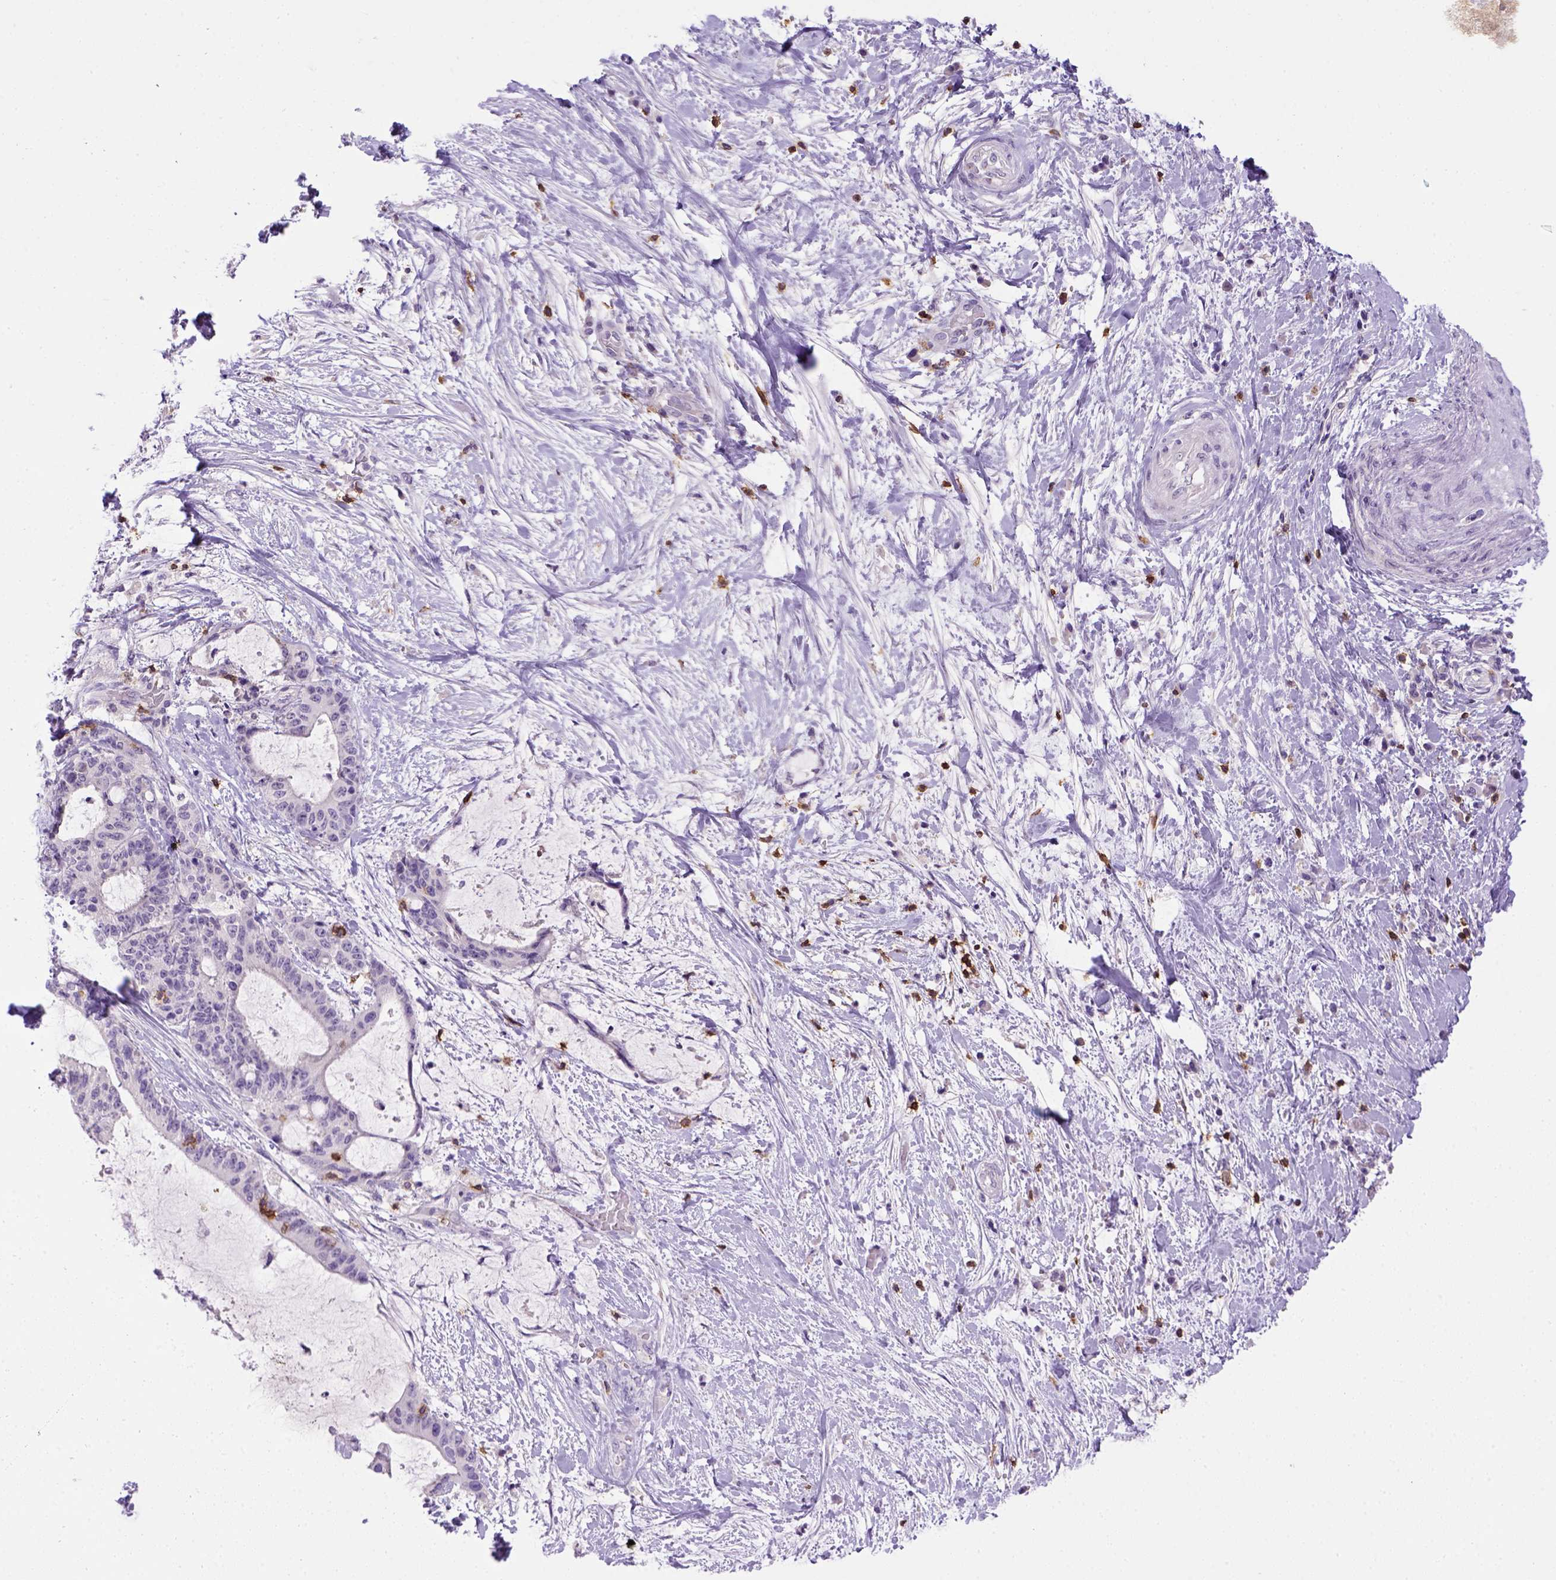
{"staining": {"intensity": "negative", "quantity": "none", "location": "none"}, "tissue": "liver cancer", "cell_type": "Tumor cells", "image_type": "cancer", "snomed": [{"axis": "morphology", "description": "Cholangiocarcinoma"}, {"axis": "topography", "description": "Liver"}], "caption": "Tumor cells are negative for protein expression in human liver cancer.", "gene": "CD3E", "patient": {"sex": "female", "age": 73}}